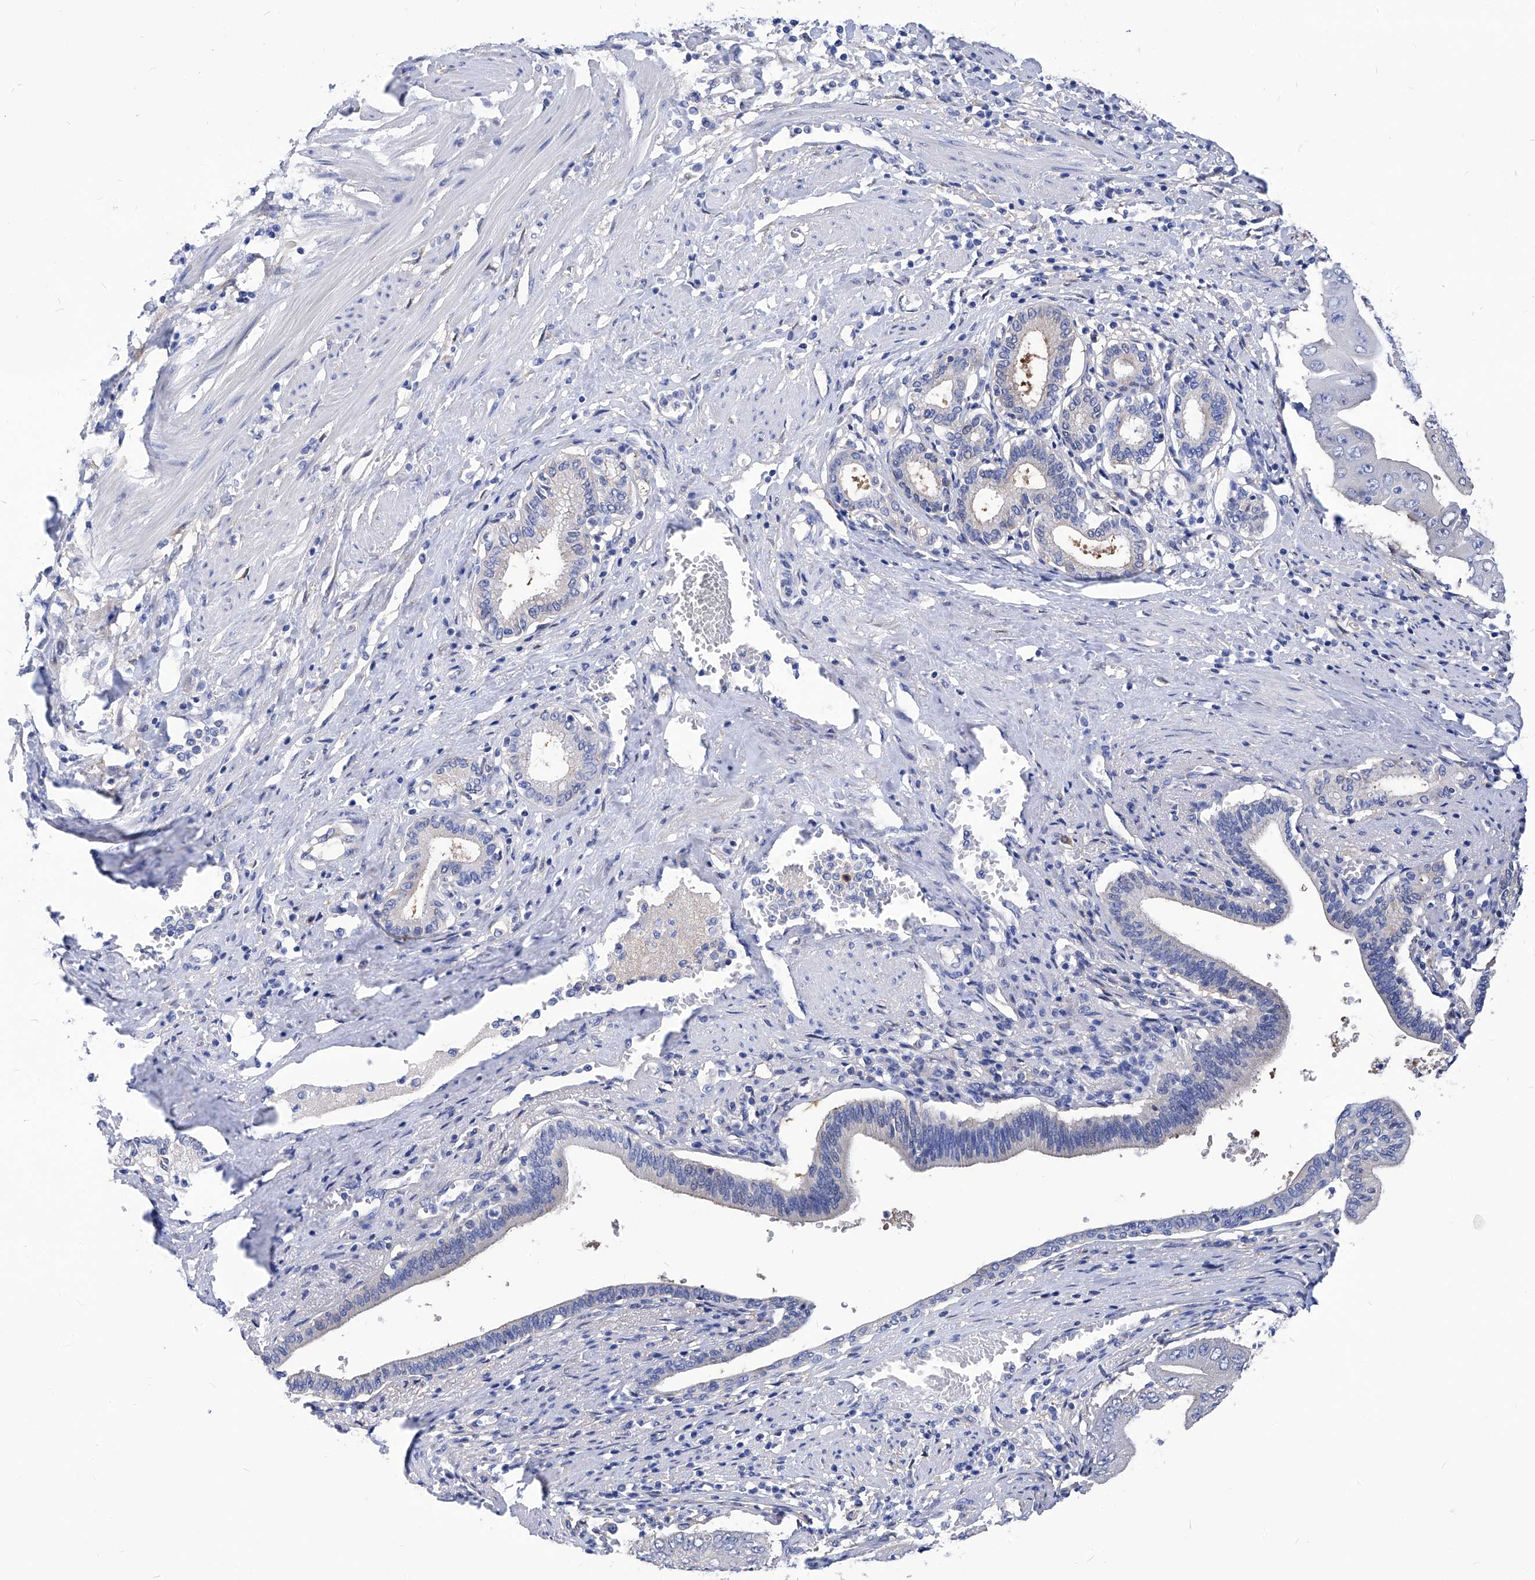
{"staining": {"intensity": "negative", "quantity": "none", "location": "none"}, "tissue": "pancreatic cancer", "cell_type": "Tumor cells", "image_type": "cancer", "snomed": [{"axis": "morphology", "description": "Adenocarcinoma, NOS"}, {"axis": "topography", "description": "Pancreas"}], "caption": "High power microscopy micrograph of an immunohistochemistry histopathology image of pancreatic cancer (adenocarcinoma), revealing no significant staining in tumor cells.", "gene": "XPNPEP1", "patient": {"sex": "female", "age": 77}}